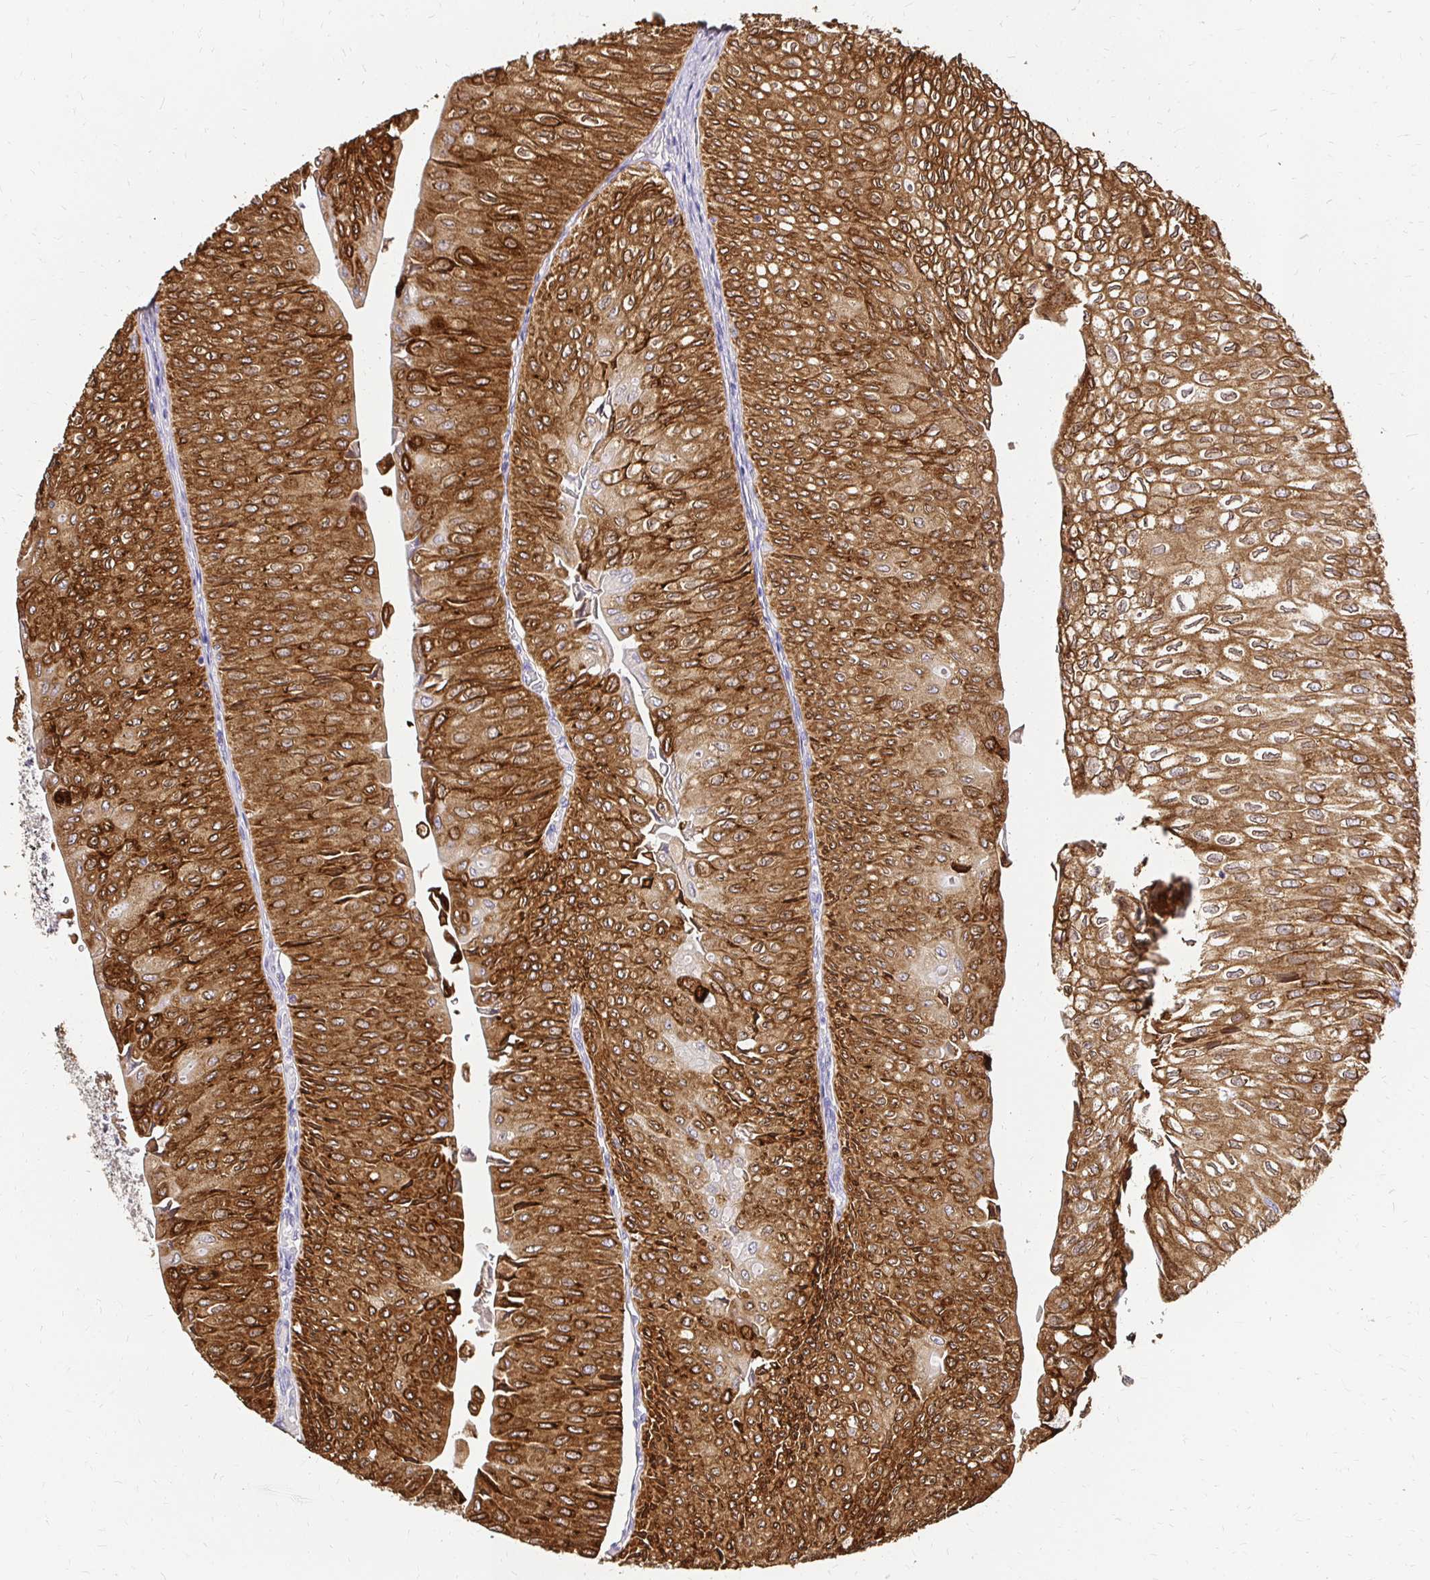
{"staining": {"intensity": "strong", "quantity": ">75%", "location": "cytoplasmic/membranous"}, "tissue": "urothelial cancer", "cell_type": "Tumor cells", "image_type": "cancer", "snomed": [{"axis": "morphology", "description": "Urothelial carcinoma, NOS"}, {"axis": "topography", "description": "Urinary bladder"}], "caption": "Strong cytoplasmic/membranous staining for a protein is identified in about >75% of tumor cells of urothelial cancer using immunohistochemistry.", "gene": "UGT1A6", "patient": {"sex": "male", "age": 62}}